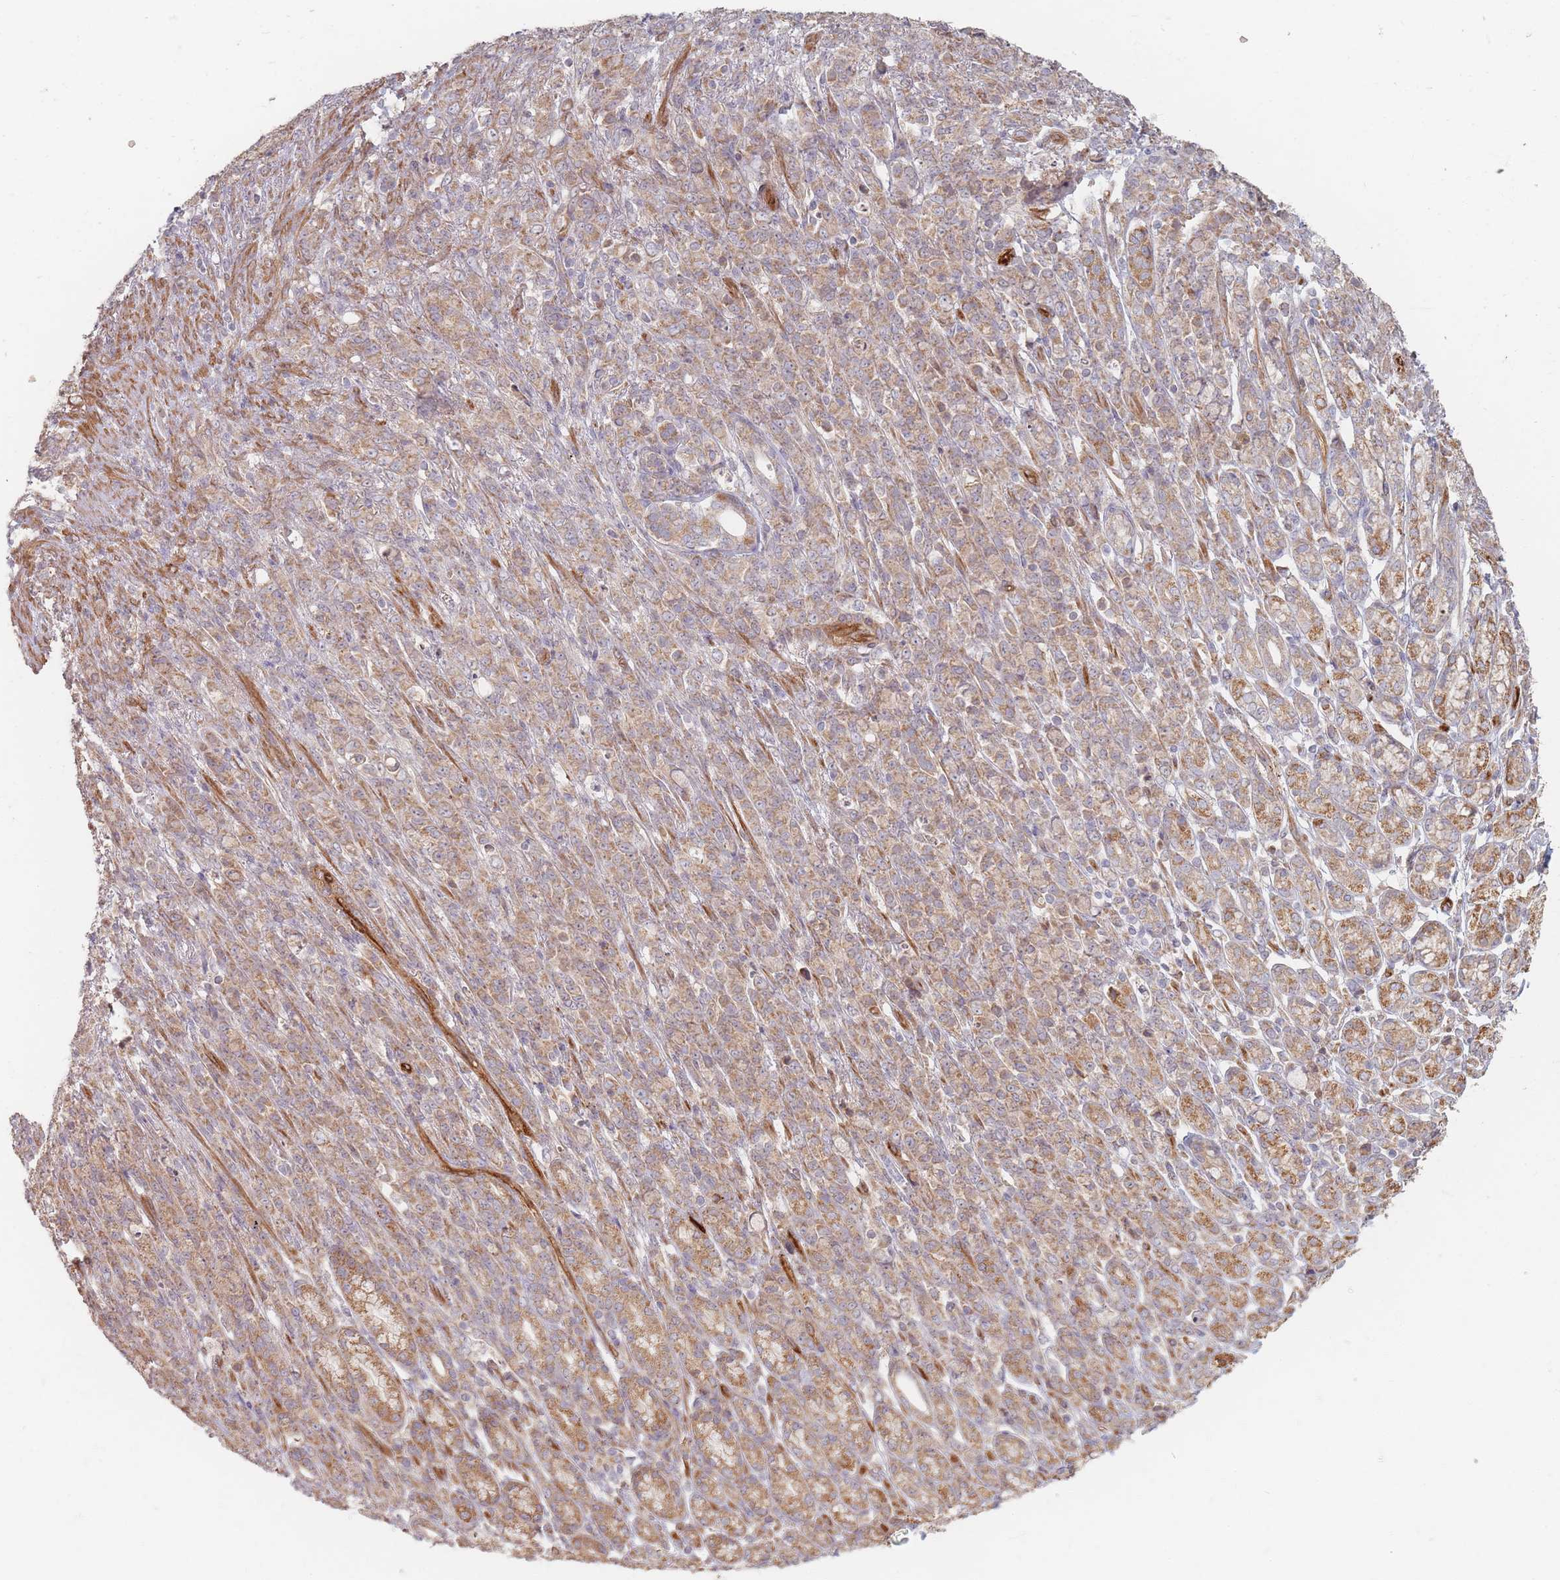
{"staining": {"intensity": "weak", "quantity": ">75%", "location": "cytoplasmic/membranous"}, "tissue": "stomach cancer", "cell_type": "Tumor cells", "image_type": "cancer", "snomed": [{"axis": "morphology", "description": "Adenocarcinoma, NOS"}, {"axis": "topography", "description": "Stomach"}], "caption": "Immunohistochemistry (IHC) histopathology image of neoplastic tissue: stomach cancer (adenocarcinoma) stained using immunohistochemistry shows low levels of weak protein expression localized specifically in the cytoplasmic/membranous of tumor cells, appearing as a cytoplasmic/membranous brown color.", "gene": "MRPS6", "patient": {"sex": "female", "age": 79}}